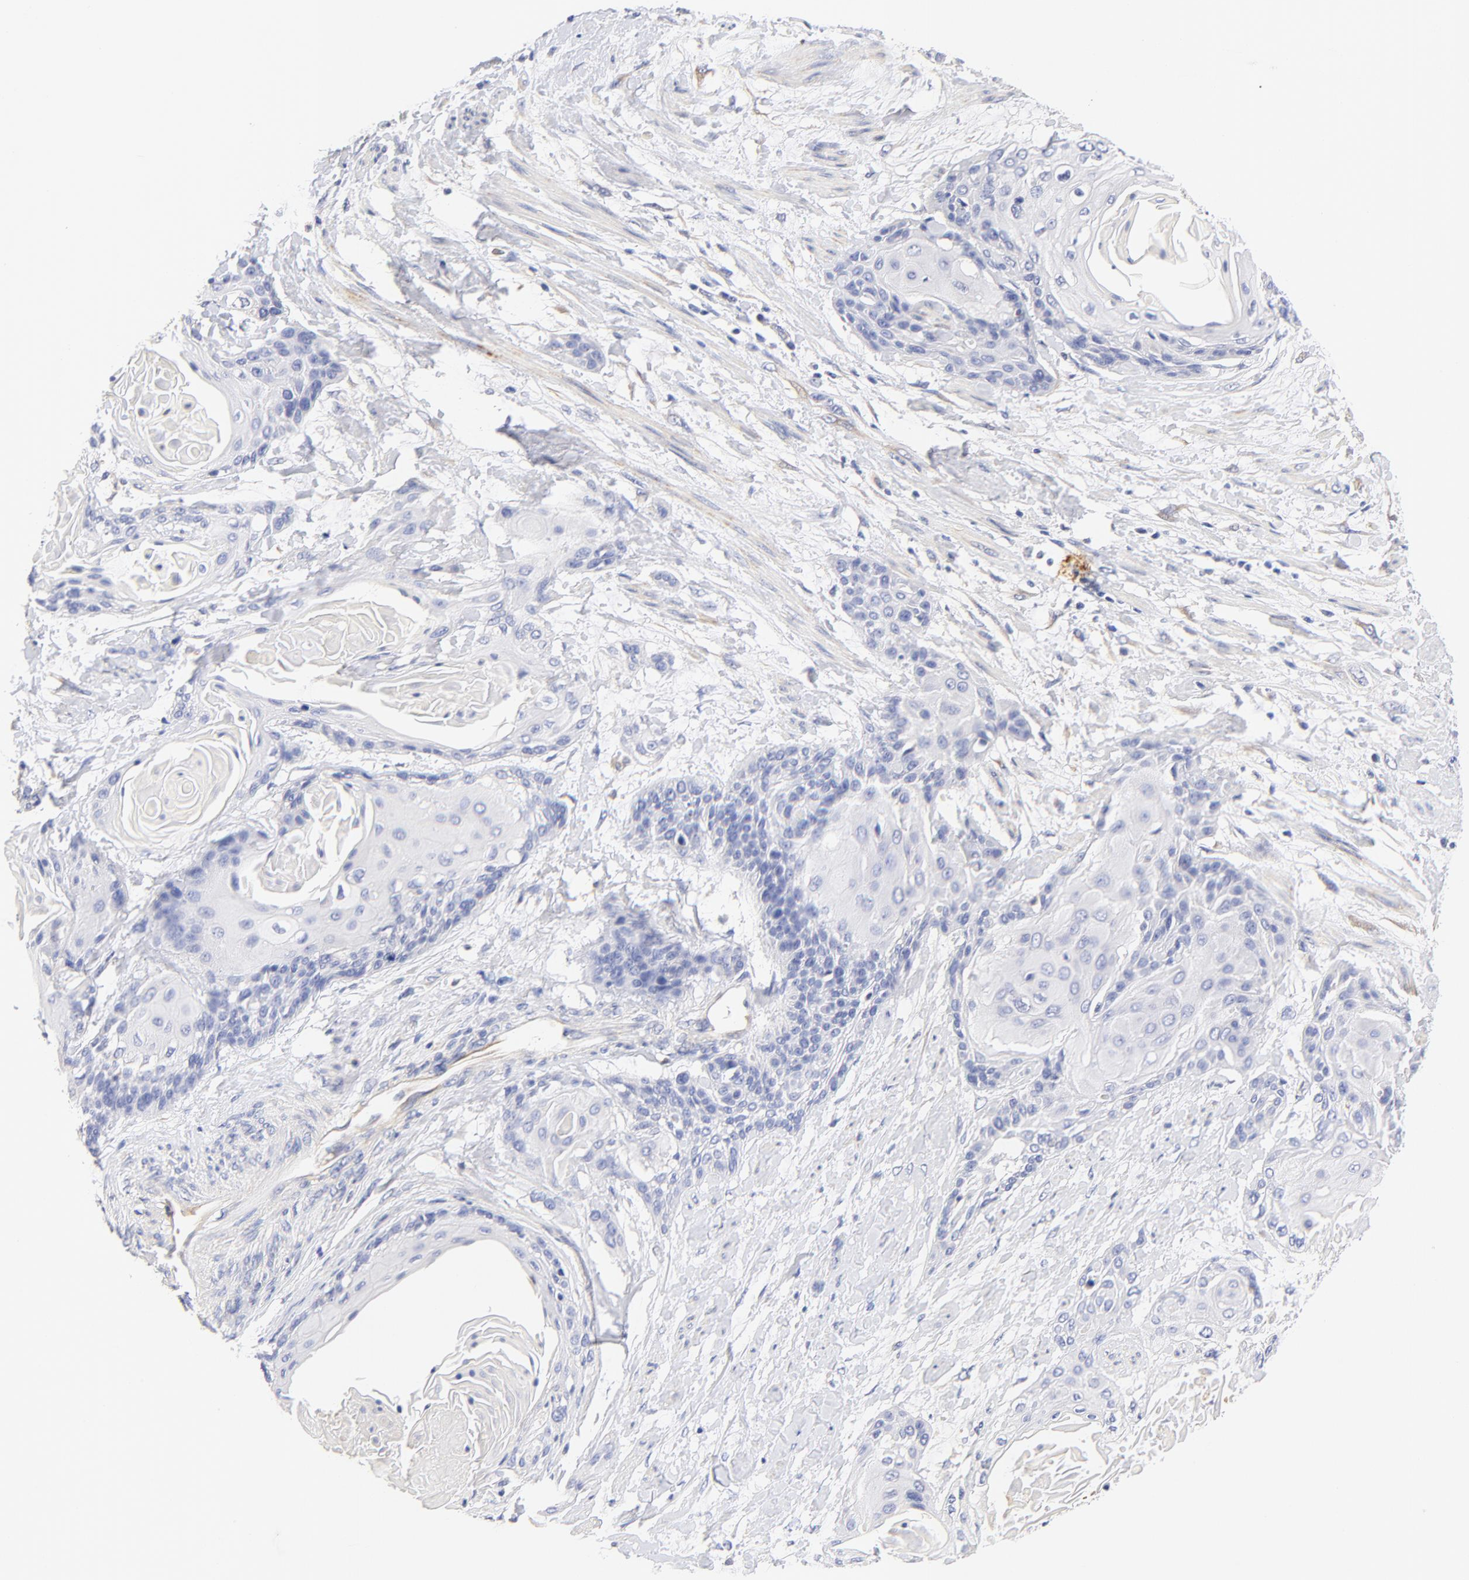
{"staining": {"intensity": "negative", "quantity": "none", "location": "none"}, "tissue": "cervical cancer", "cell_type": "Tumor cells", "image_type": "cancer", "snomed": [{"axis": "morphology", "description": "Squamous cell carcinoma, NOS"}, {"axis": "topography", "description": "Cervix"}], "caption": "Immunohistochemical staining of human cervical cancer (squamous cell carcinoma) reveals no significant expression in tumor cells.", "gene": "HS3ST1", "patient": {"sex": "female", "age": 57}}